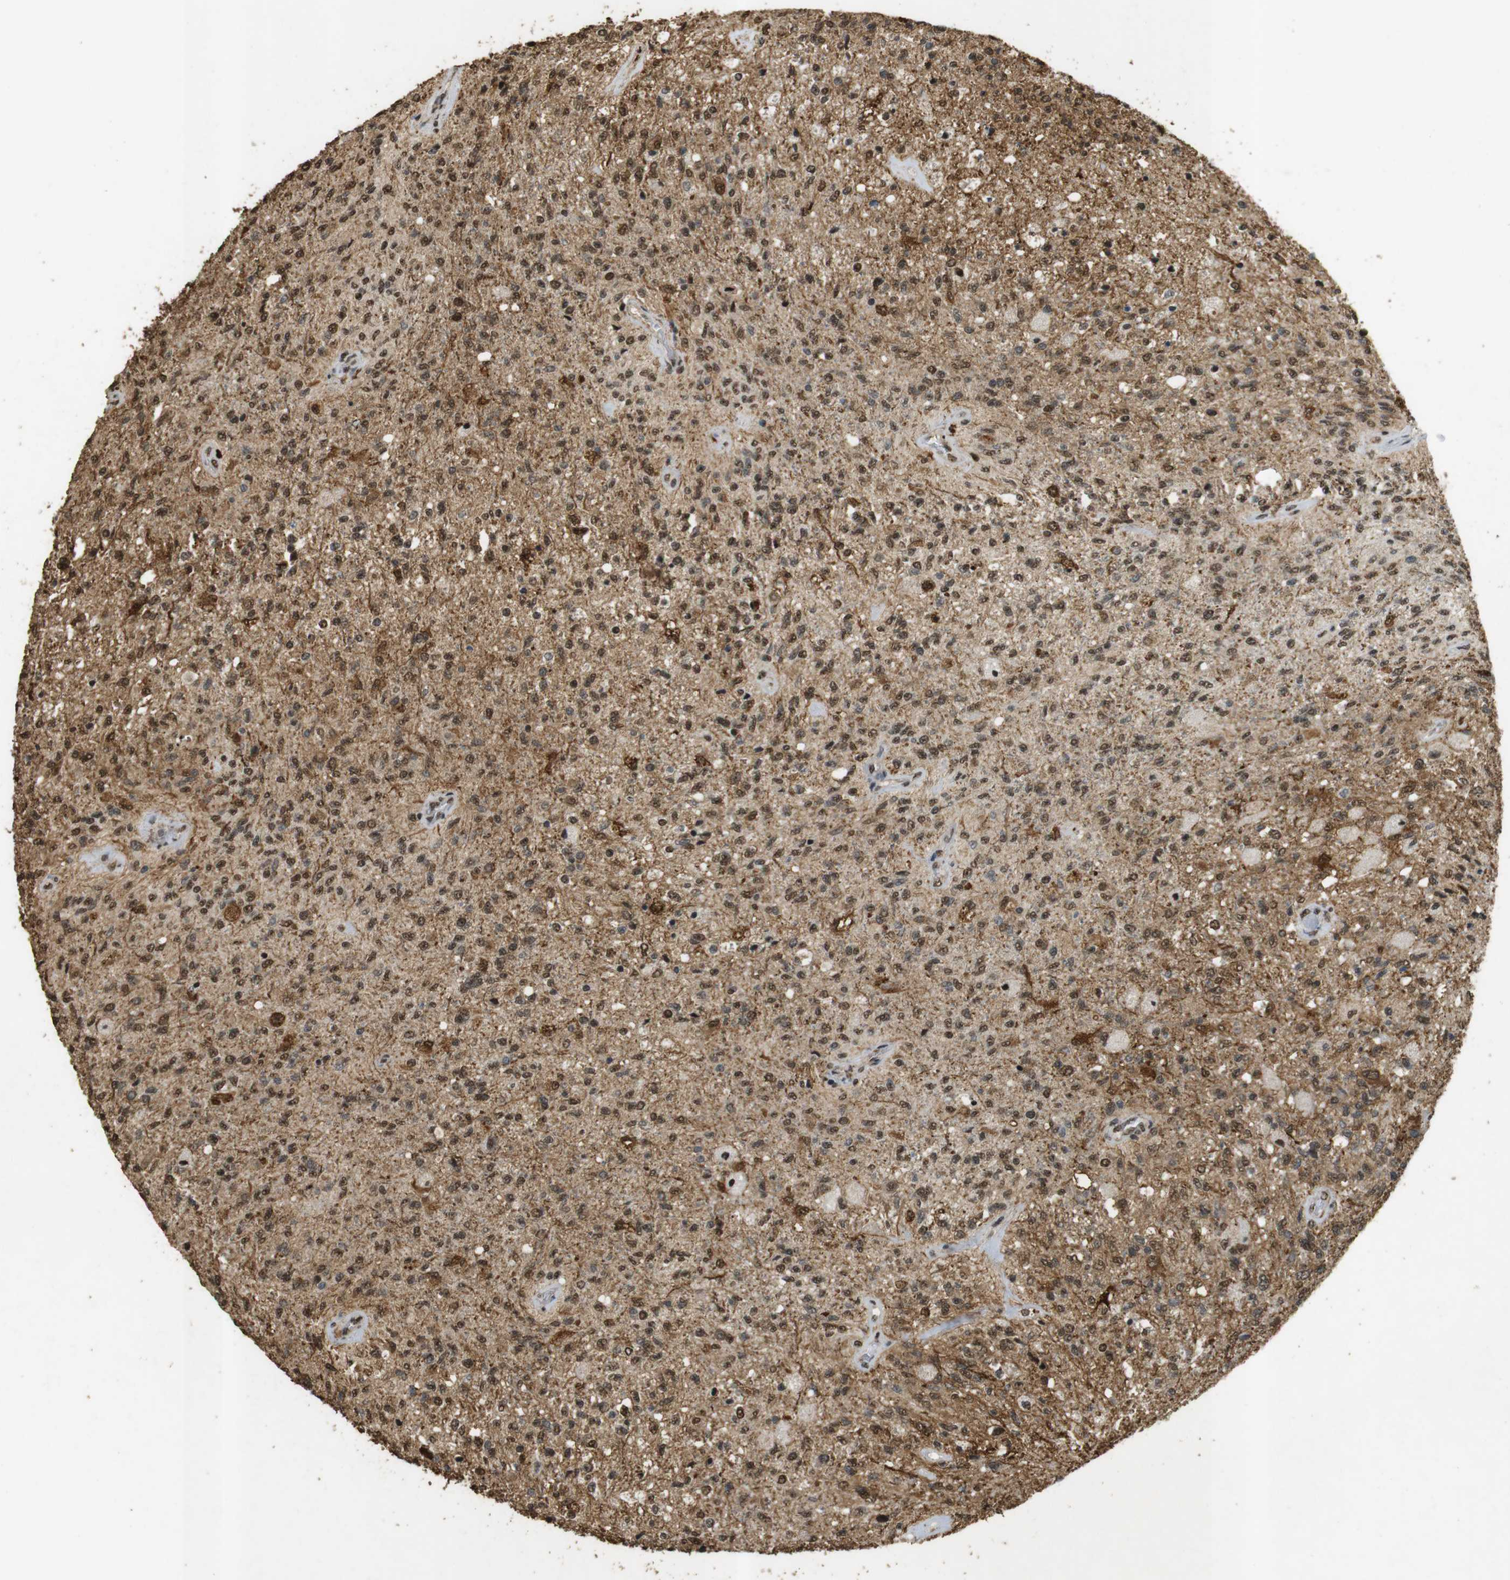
{"staining": {"intensity": "moderate", "quantity": ">75%", "location": "nuclear"}, "tissue": "glioma", "cell_type": "Tumor cells", "image_type": "cancer", "snomed": [{"axis": "morphology", "description": "Normal tissue, NOS"}, {"axis": "morphology", "description": "Glioma, malignant, High grade"}, {"axis": "topography", "description": "Cerebral cortex"}], "caption": "Moderate nuclear positivity for a protein is appreciated in approximately >75% of tumor cells of malignant high-grade glioma using IHC.", "gene": "GATA4", "patient": {"sex": "male", "age": 77}}